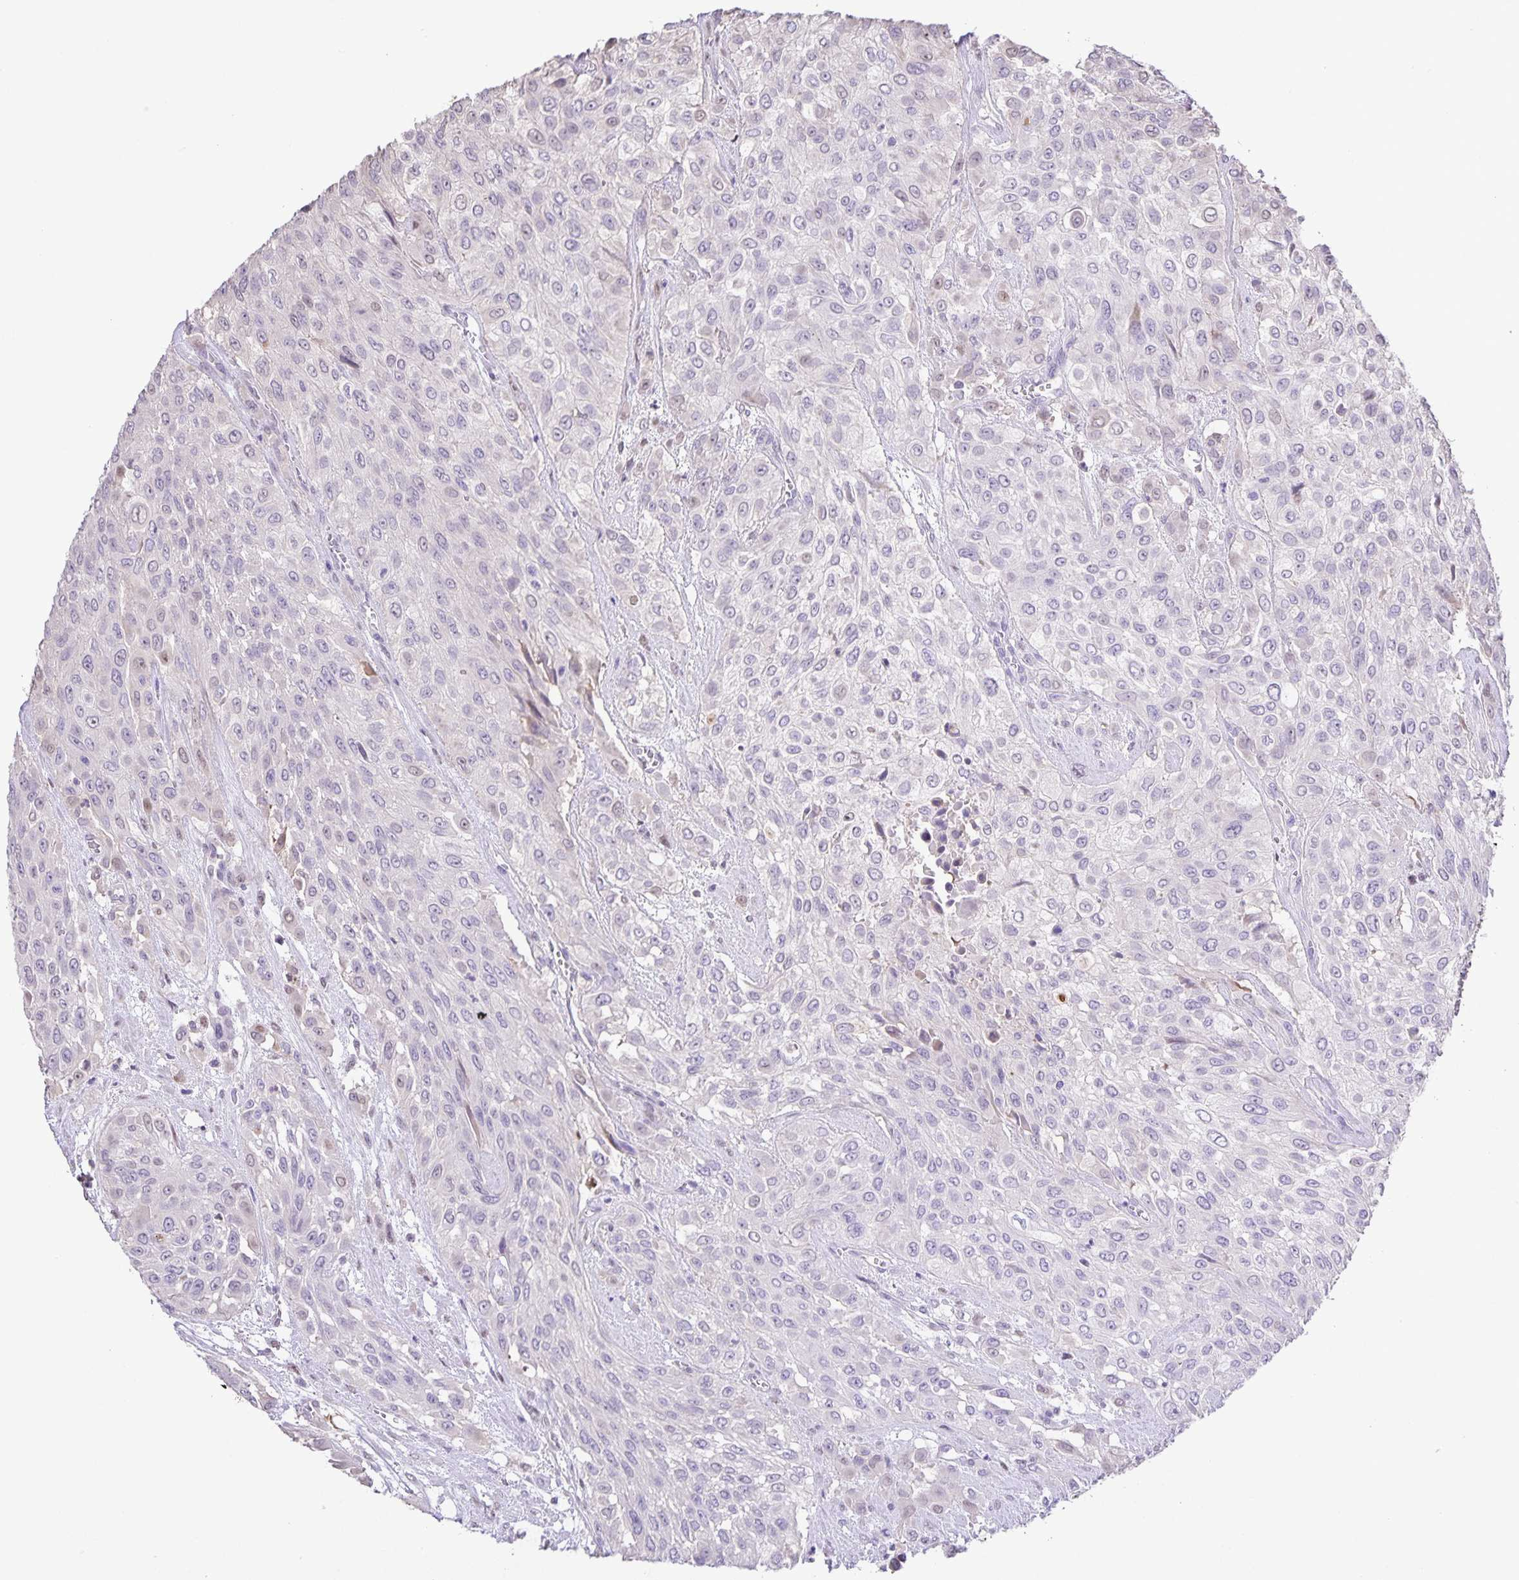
{"staining": {"intensity": "negative", "quantity": "none", "location": "none"}, "tissue": "urothelial cancer", "cell_type": "Tumor cells", "image_type": "cancer", "snomed": [{"axis": "morphology", "description": "Urothelial carcinoma, High grade"}, {"axis": "topography", "description": "Urinary bladder"}], "caption": "The image displays no staining of tumor cells in urothelial carcinoma (high-grade).", "gene": "ONECUT2", "patient": {"sex": "male", "age": 57}}